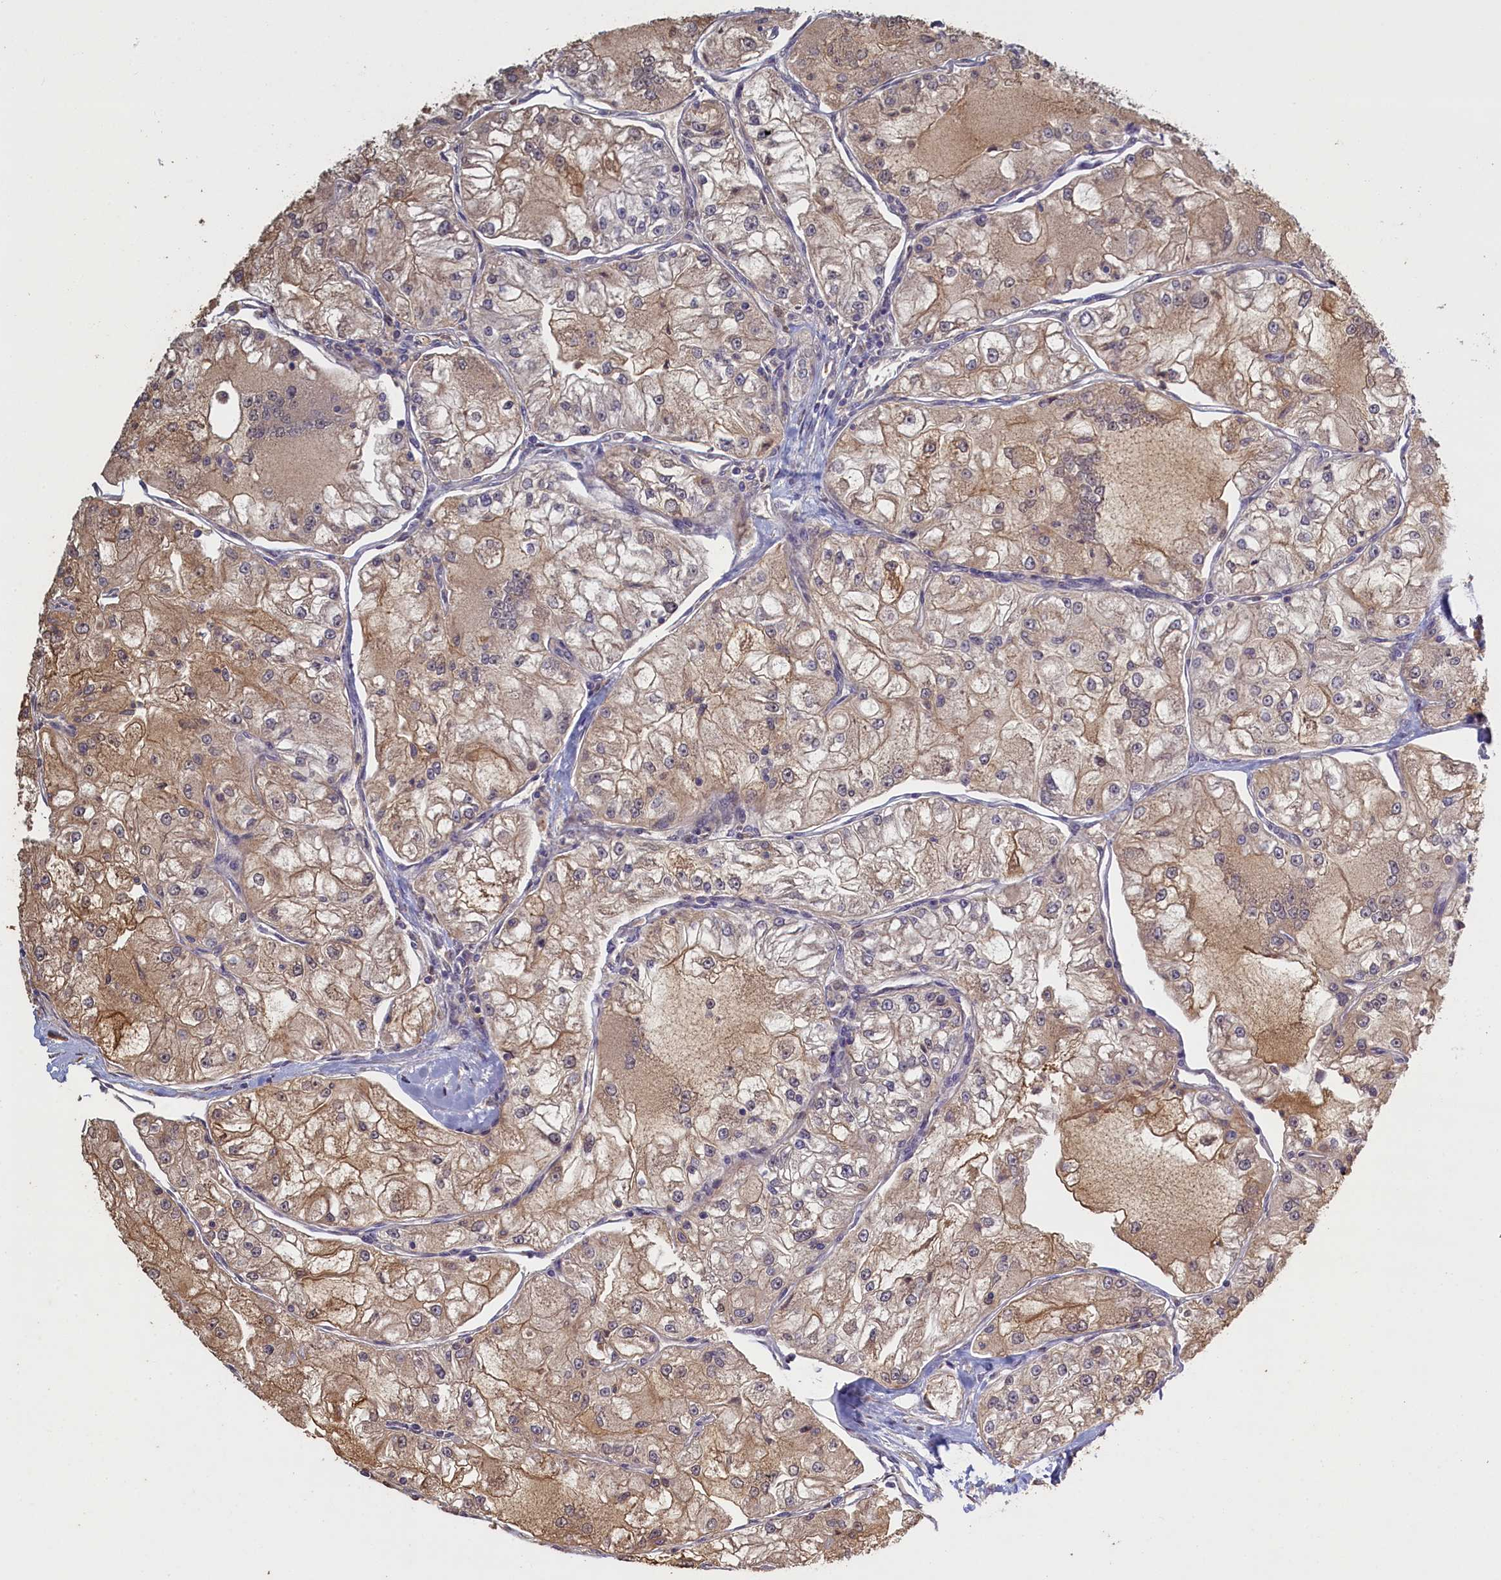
{"staining": {"intensity": "moderate", "quantity": ">75%", "location": "cytoplasmic/membranous"}, "tissue": "renal cancer", "cell_type": "Tumor cells", "image_type": "cancer", "snomed": [{"axis": "morphology", "description": "Adenocarcinoma, NOS"}, {"axis": "topography", "description": "Kidney"}], "caption": "A histopathology image of renal cancer stained for a protein demonstrates moderate cytoplasmic/membranous brown staining in tumor cells.", "gene": "UCHL3", "patient": {"sex": "female", "age": 72}}